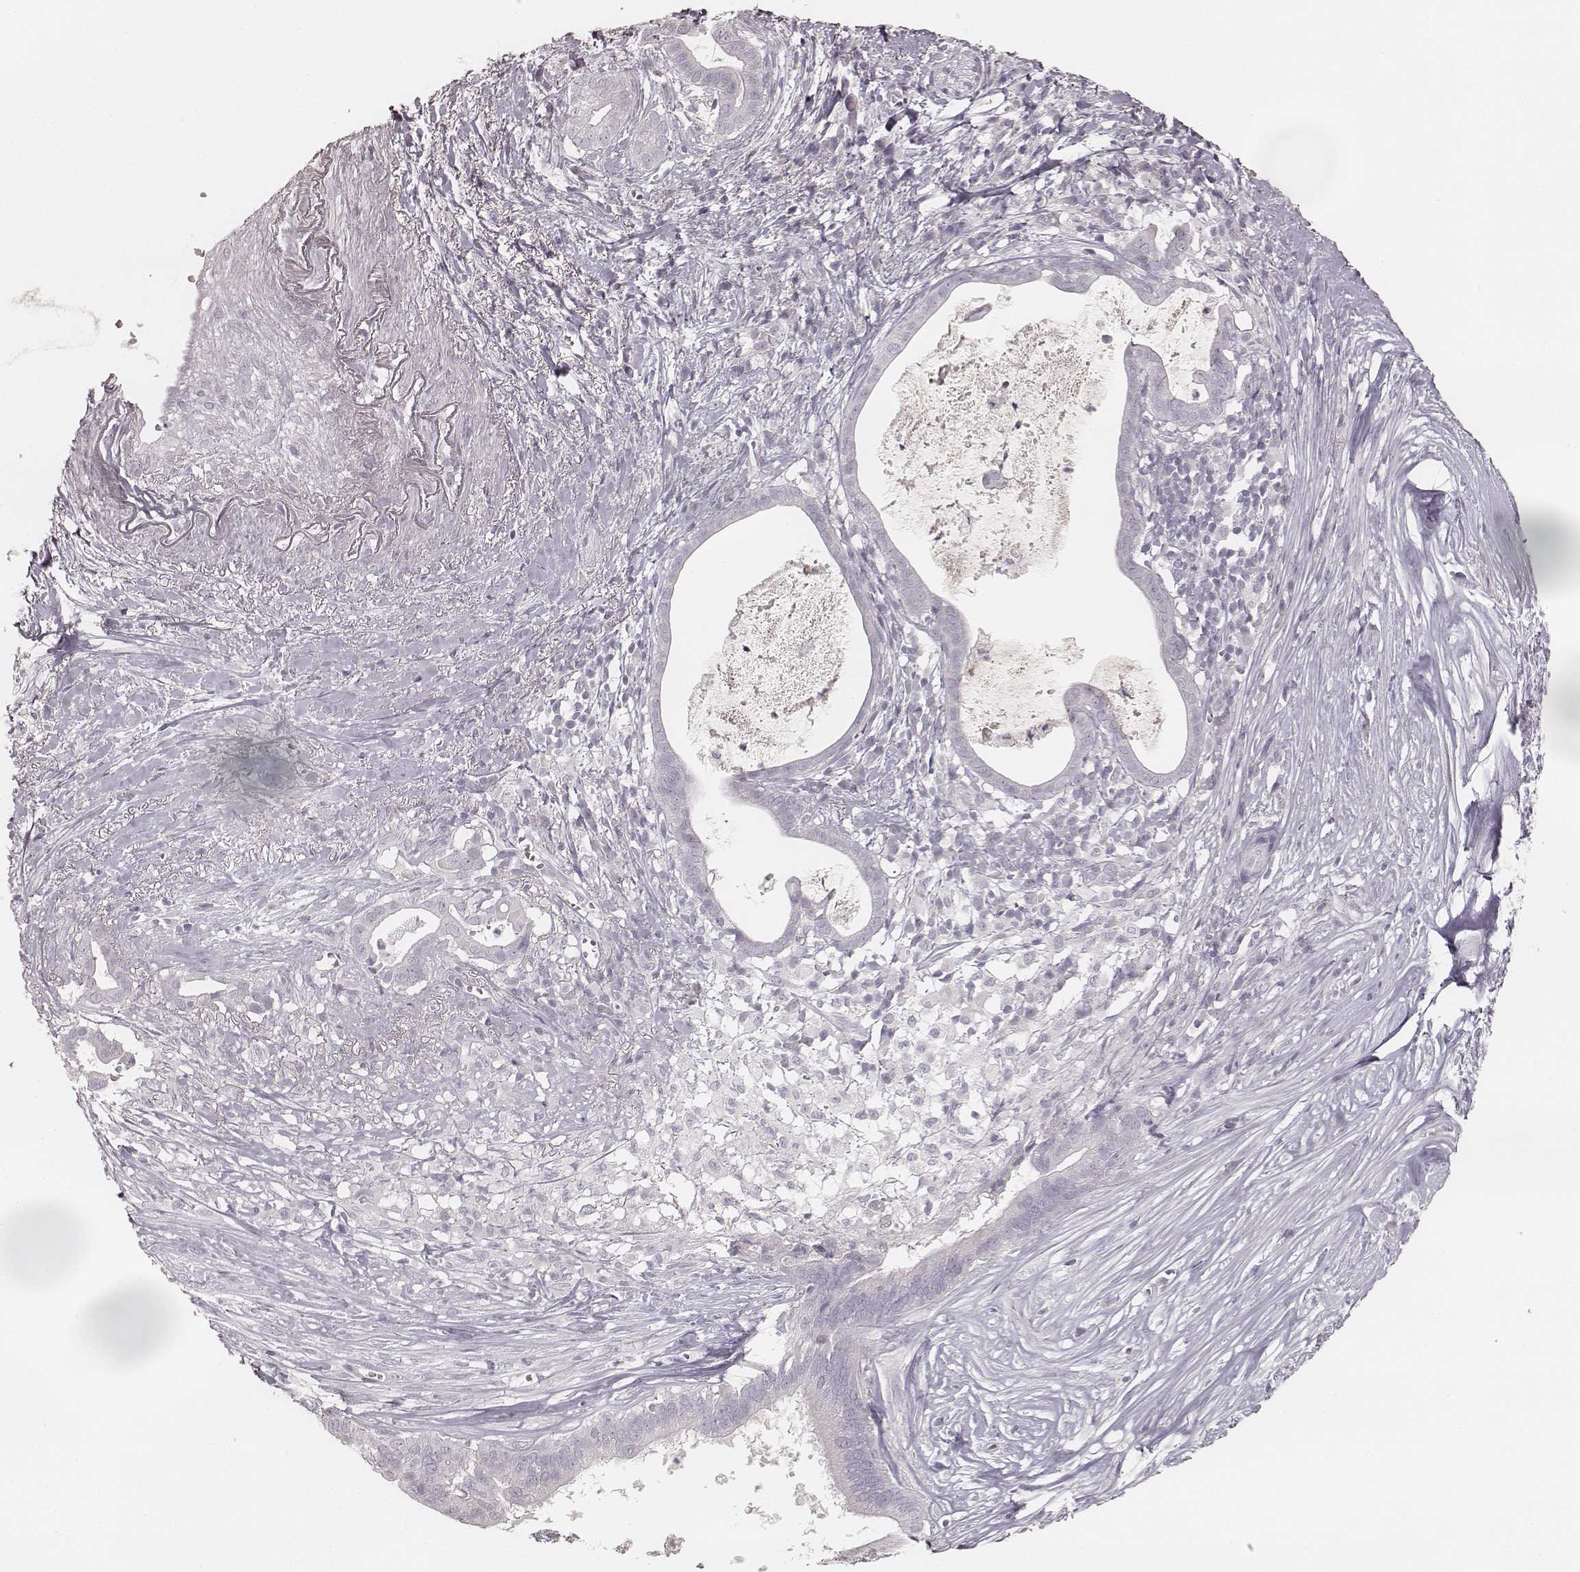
{"staining": {"intensity": "negative", "quantity": "none", "location": "none"}, "tissue": "pancreatic cancer", "cell_type": "Tumor cells", "image_type": "cancer", "snomed": [{"axis": "morphology", "description": "Adenocarcinoma, NOS"}, {"axis": "topography", "description": "Pancreas"}], "caption": "Immunohistochemistry (IHC) of human adenocarcinoma (pancreatic) shows no expression in tumor cells.", "gene": "KRT31", "patient": {"sex": "male", "age": 61}}